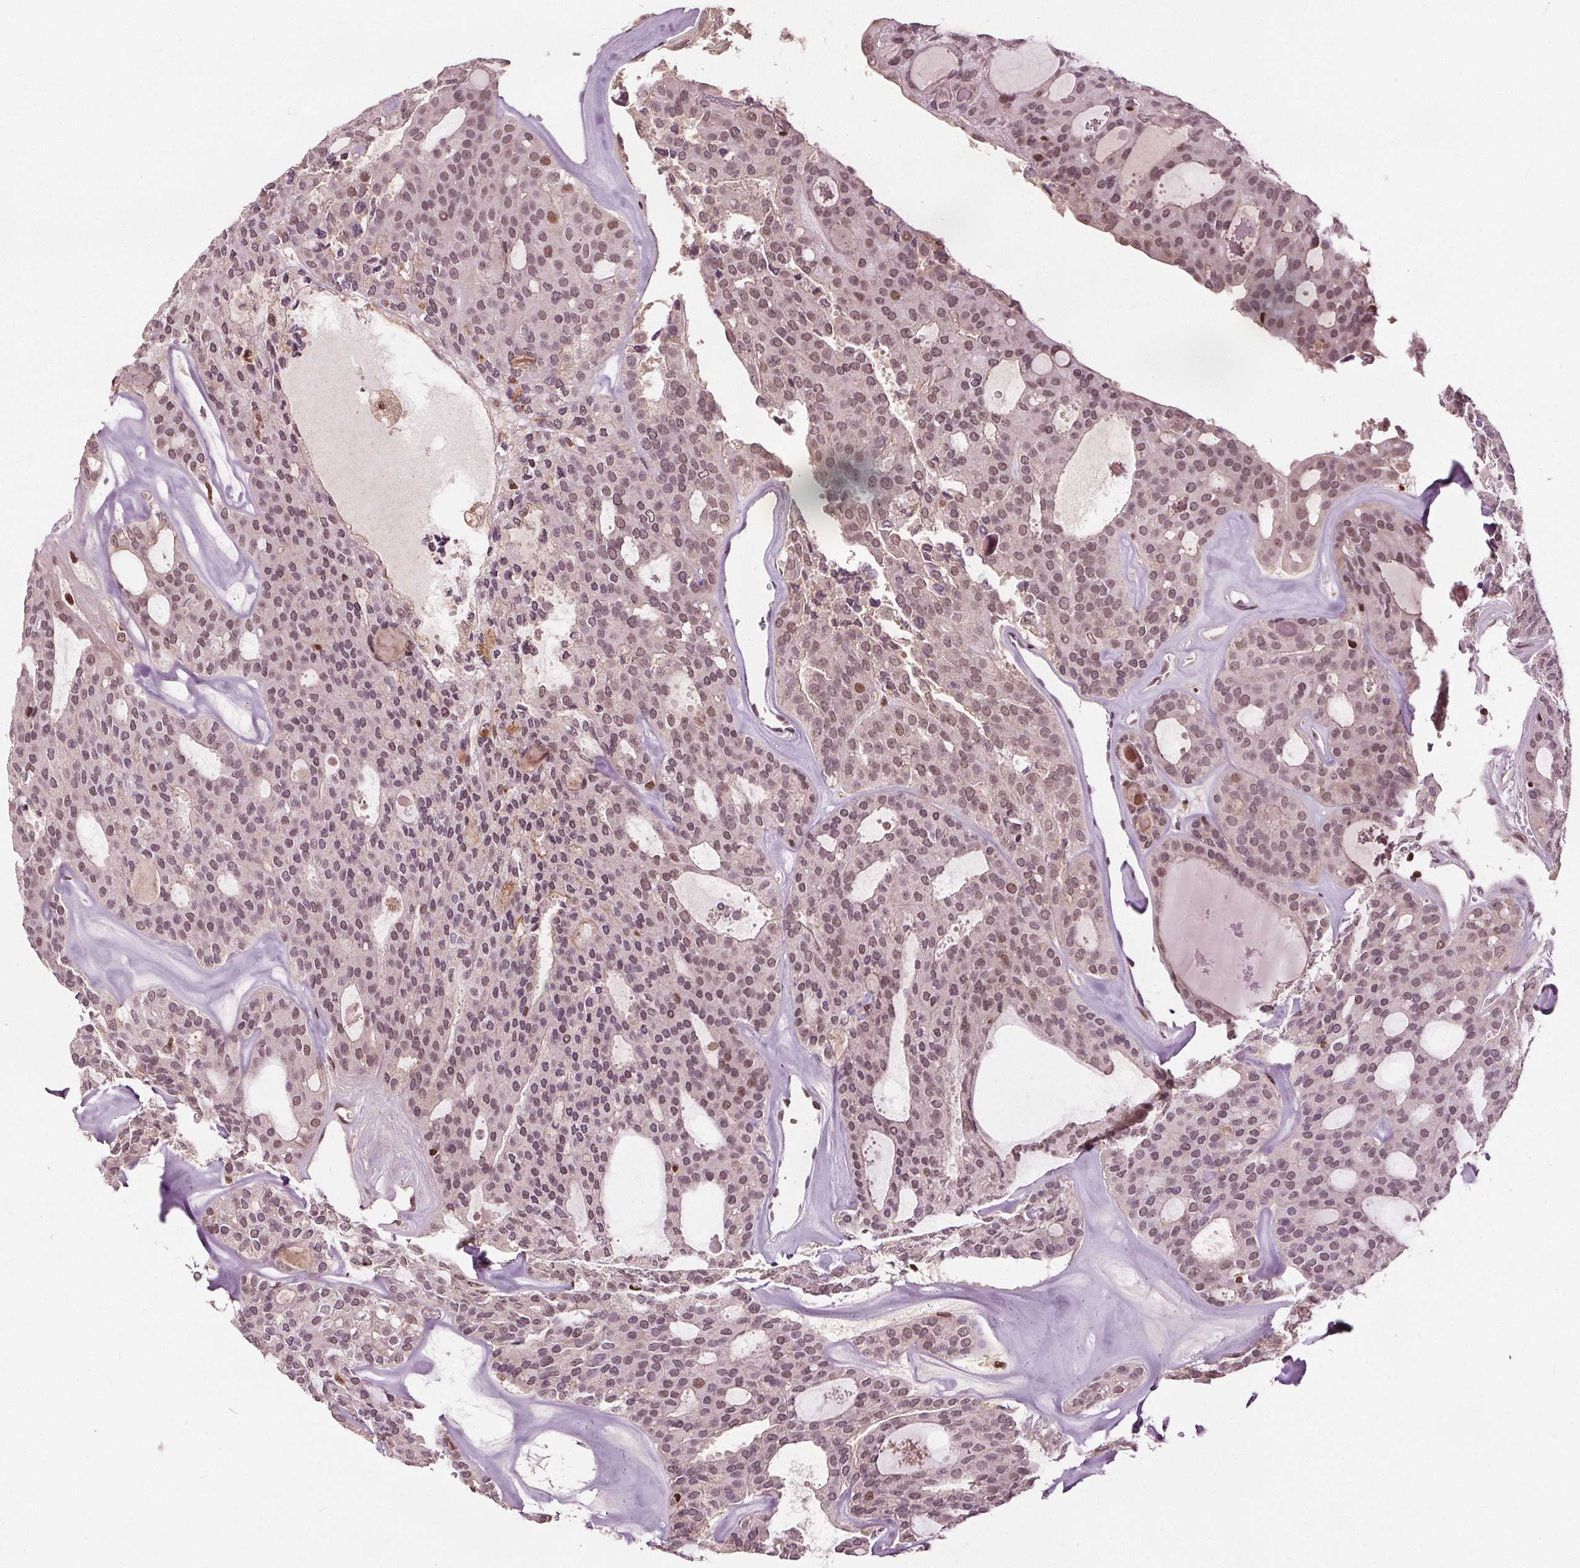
{"staining": {"intensity": "weak", "quantity": "25%-75%", "location": "nuclear"}, "tissue": "thyroid cancer", "cell_type": "Tumor cells", "image_type": "cancer", "snomed": [{"axis": "morphology", "description": "Follicular adenoma carcinoma, NOS"}, {"axis": "topography", "description": "Thyroid gland"}], "caption": "Immunohistochemistry of human follicular adenoma carcinoma (thyroid) displays low levels of weak nuclear expression in about 25%-75% of tumor cells.", "gene": "DDX11", "patient": {"sex": "male", "age": 75}}